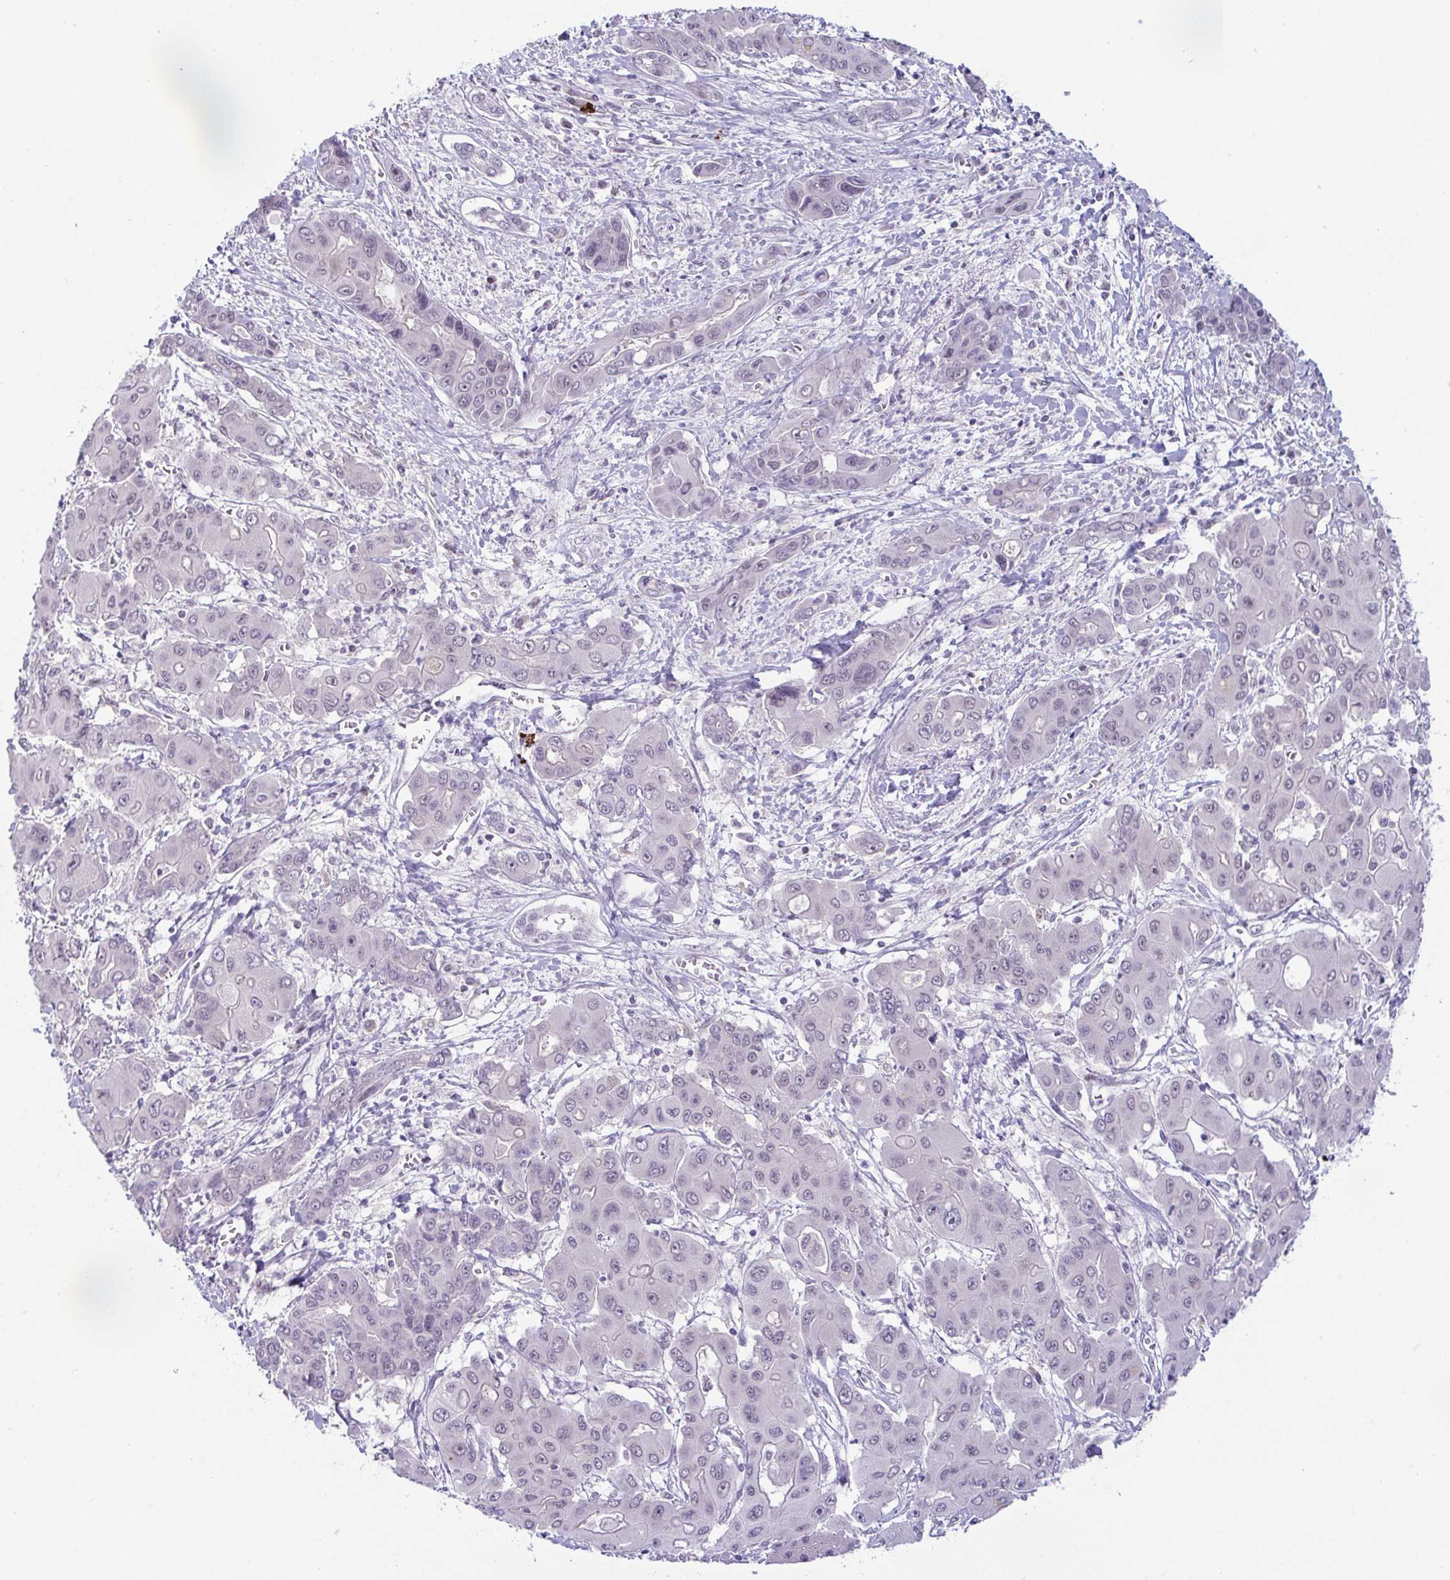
{"staining": {"intensity": "negative", "quantity": "none", "location": "none"}, "tissue": "liver cancer", "cell_type": "Tumor cells", "image_type": "cancer", "snomed": [{"axis": "morphology", "description": "Cholangiocarcinoma"}, {"axis": "topography", "description": "Liver"}], "caption": "Photomicrograph shows no significant protein staining in tumor cells of liver cancer (cholangiocarcinoma).", "gene": "USP35", "patient": {"sex": "male", "age": 67}}